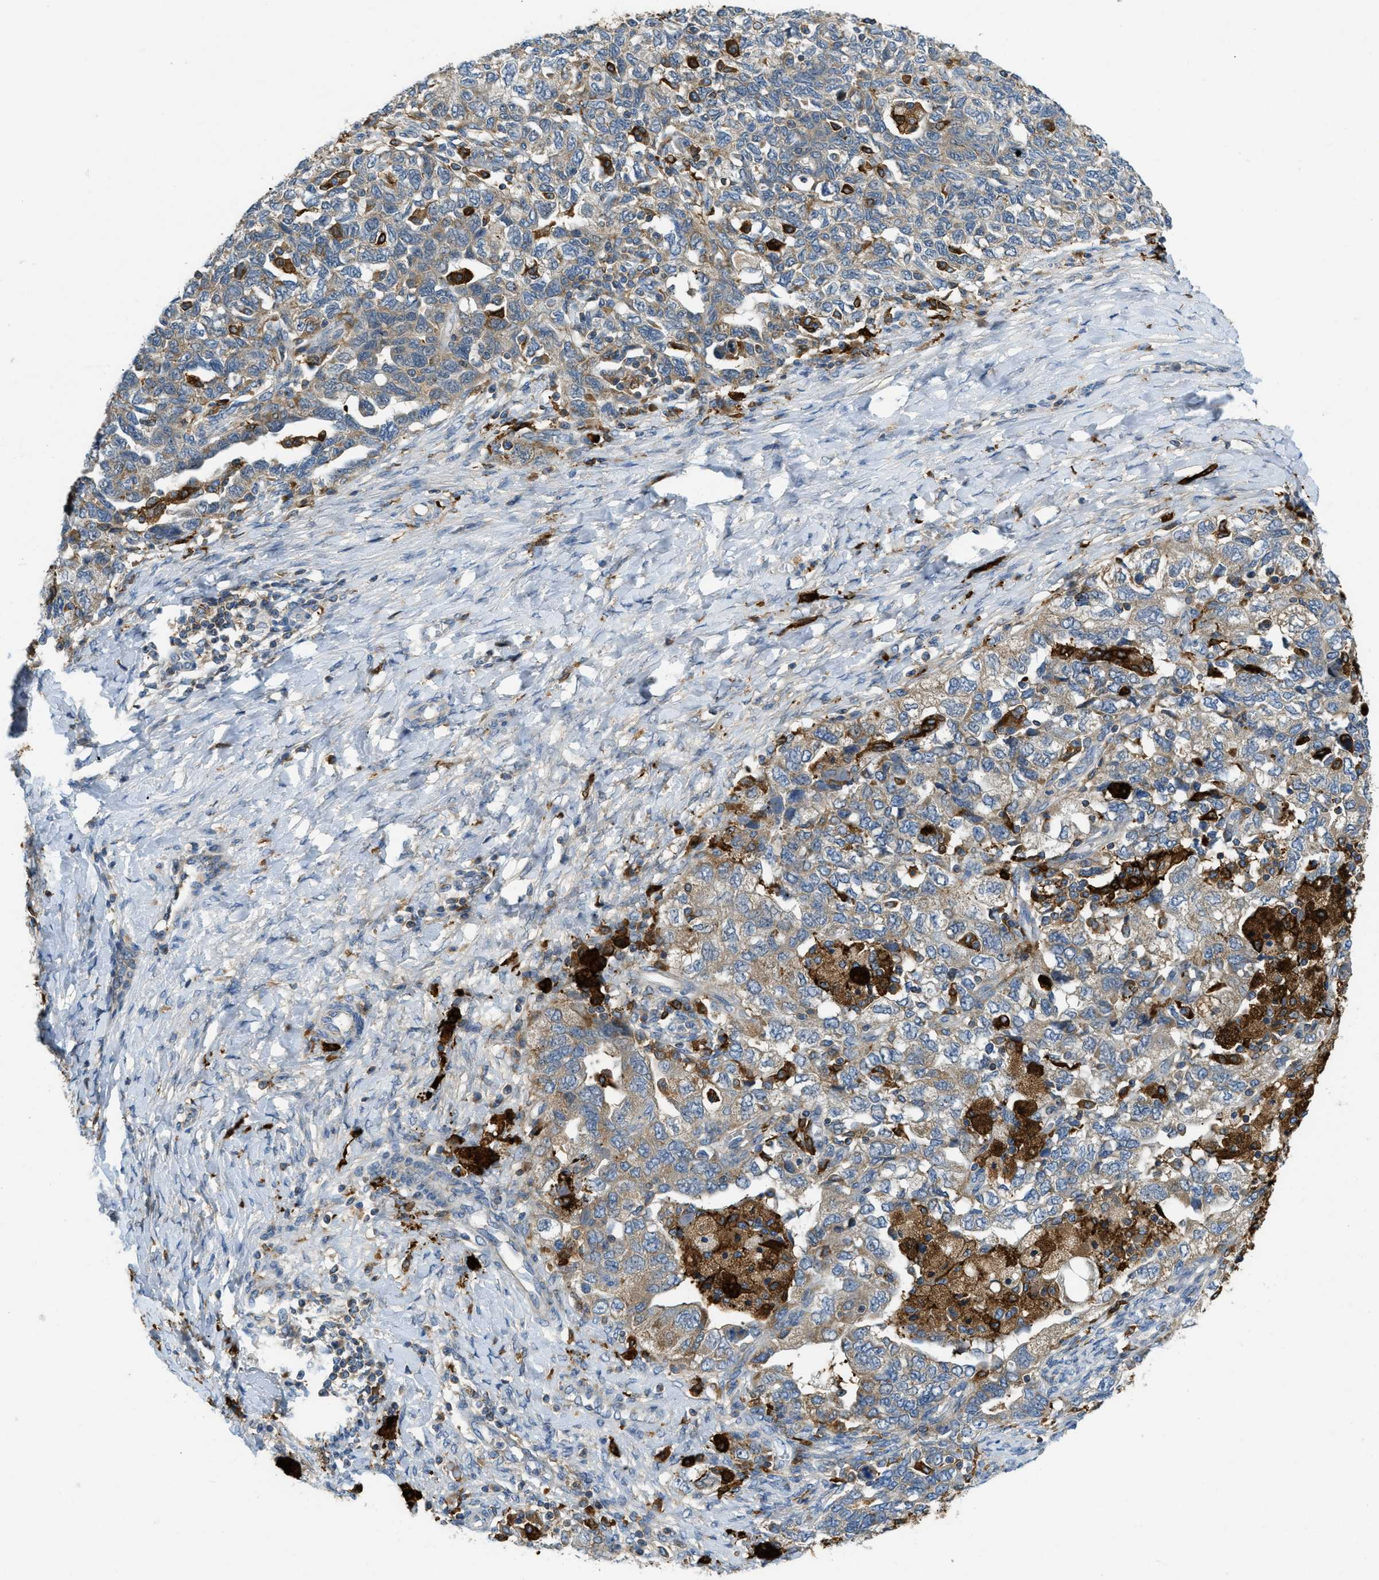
{"staining": {"intensity": "moderate", "quantity": ">75%", "location": "cytoplasmic/membranous"}, "tissue": "ovarian cancer", "cell_type": "Tumor cells", "image_type": "cancer", "snomed": [{"axis": "morphology", "description": "Carcinoma, NOS"}, {"axis": "morphology", "description": "Cystadenocarcinoma, serous, NOS"}, {"axis": "topography", "description": "Ovary"}], "caption": "About >75% of tumor cells in human ovarian carcinoma exhibit moderate cytoplasmic/membranous protein staining as visualized by brown immunohistochemical staining.", "gene": "RFFL", "patient": {"sex": "female", "age": 69}}